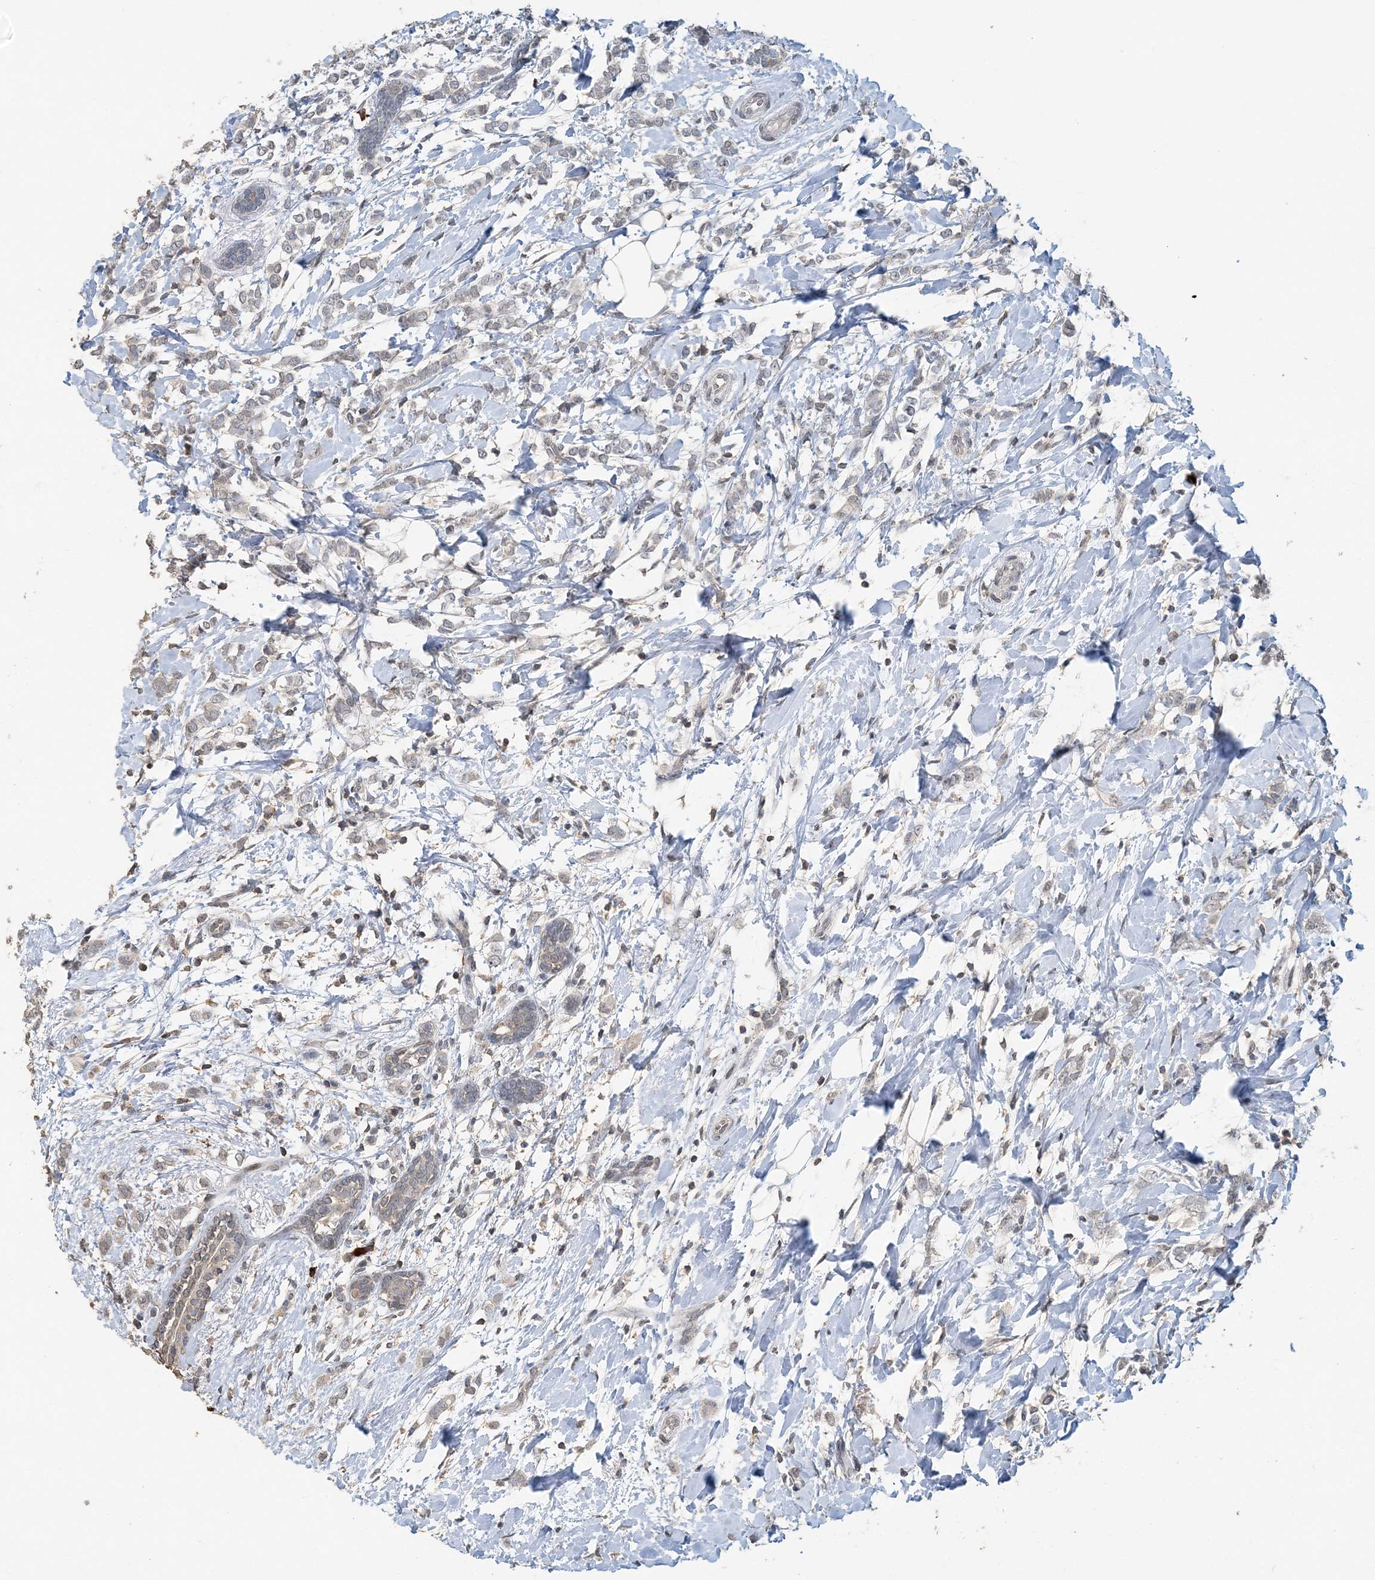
{"staining": {"intensity": "negative", "quantity": "none", "location": "none"}, "tissue": "breast cancer", "cell_type": "Tumor cells", "image_type": "cancer", "snomed": [{"axis": "morphology", "description": "Normal tissue, NOS"}, {"axis": "morphology", "description": "Lobular carcinoma"}, {"axis": "topography", "description": "Breast"}], "caption": "DAB immunohistochemical staining of breast cancer reveals no significant staining in tumor cells.", "gene": "FAM110A", "patient": {"sex": "female", "age": 47}}